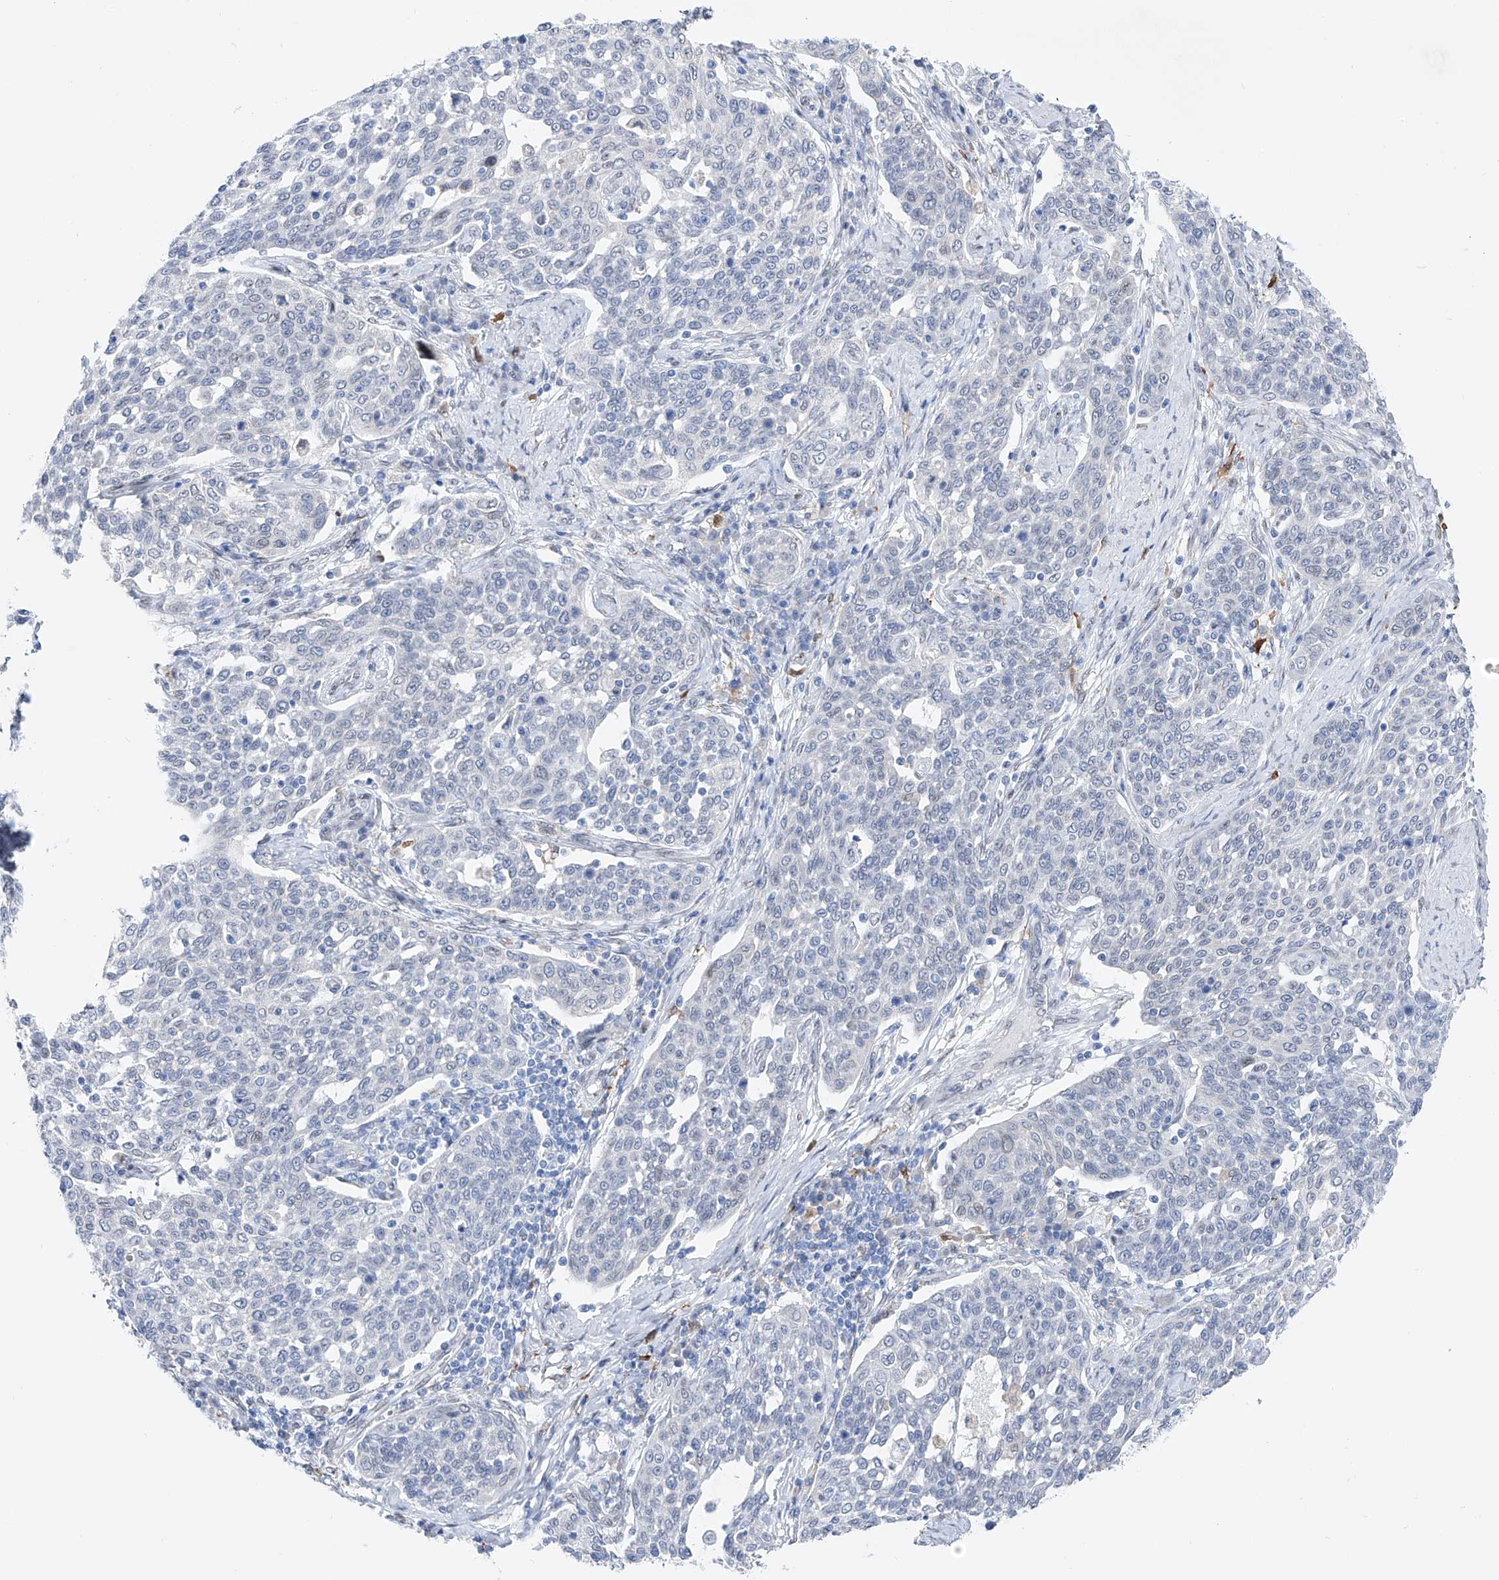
{"staining": {"intensity": "negative", "quantity": "none", "location": "none"}, "tissue": "cervical cancer", "cell_type": "Tumor cells", "image_type": "cancer", "snomed": [{"axis": "morphology", "description": "Squamous cell carcinoma, NOS"}, {"axis": "topography", "description": "Cervix"}], "caption": "This is a image of immunohistochemistry (IHC) staining of cervical squamous cell carcinoma, which shows no staining in tumor cells. Brightfield microscopy of immunohistochemistry stained with DAB (3,3'-diaminobenzidine) (brown) and hematoxylin (blue), captured at high magnification.", "gene": "LCLAT1", "patient": {"sex": "female", "age": 34}}